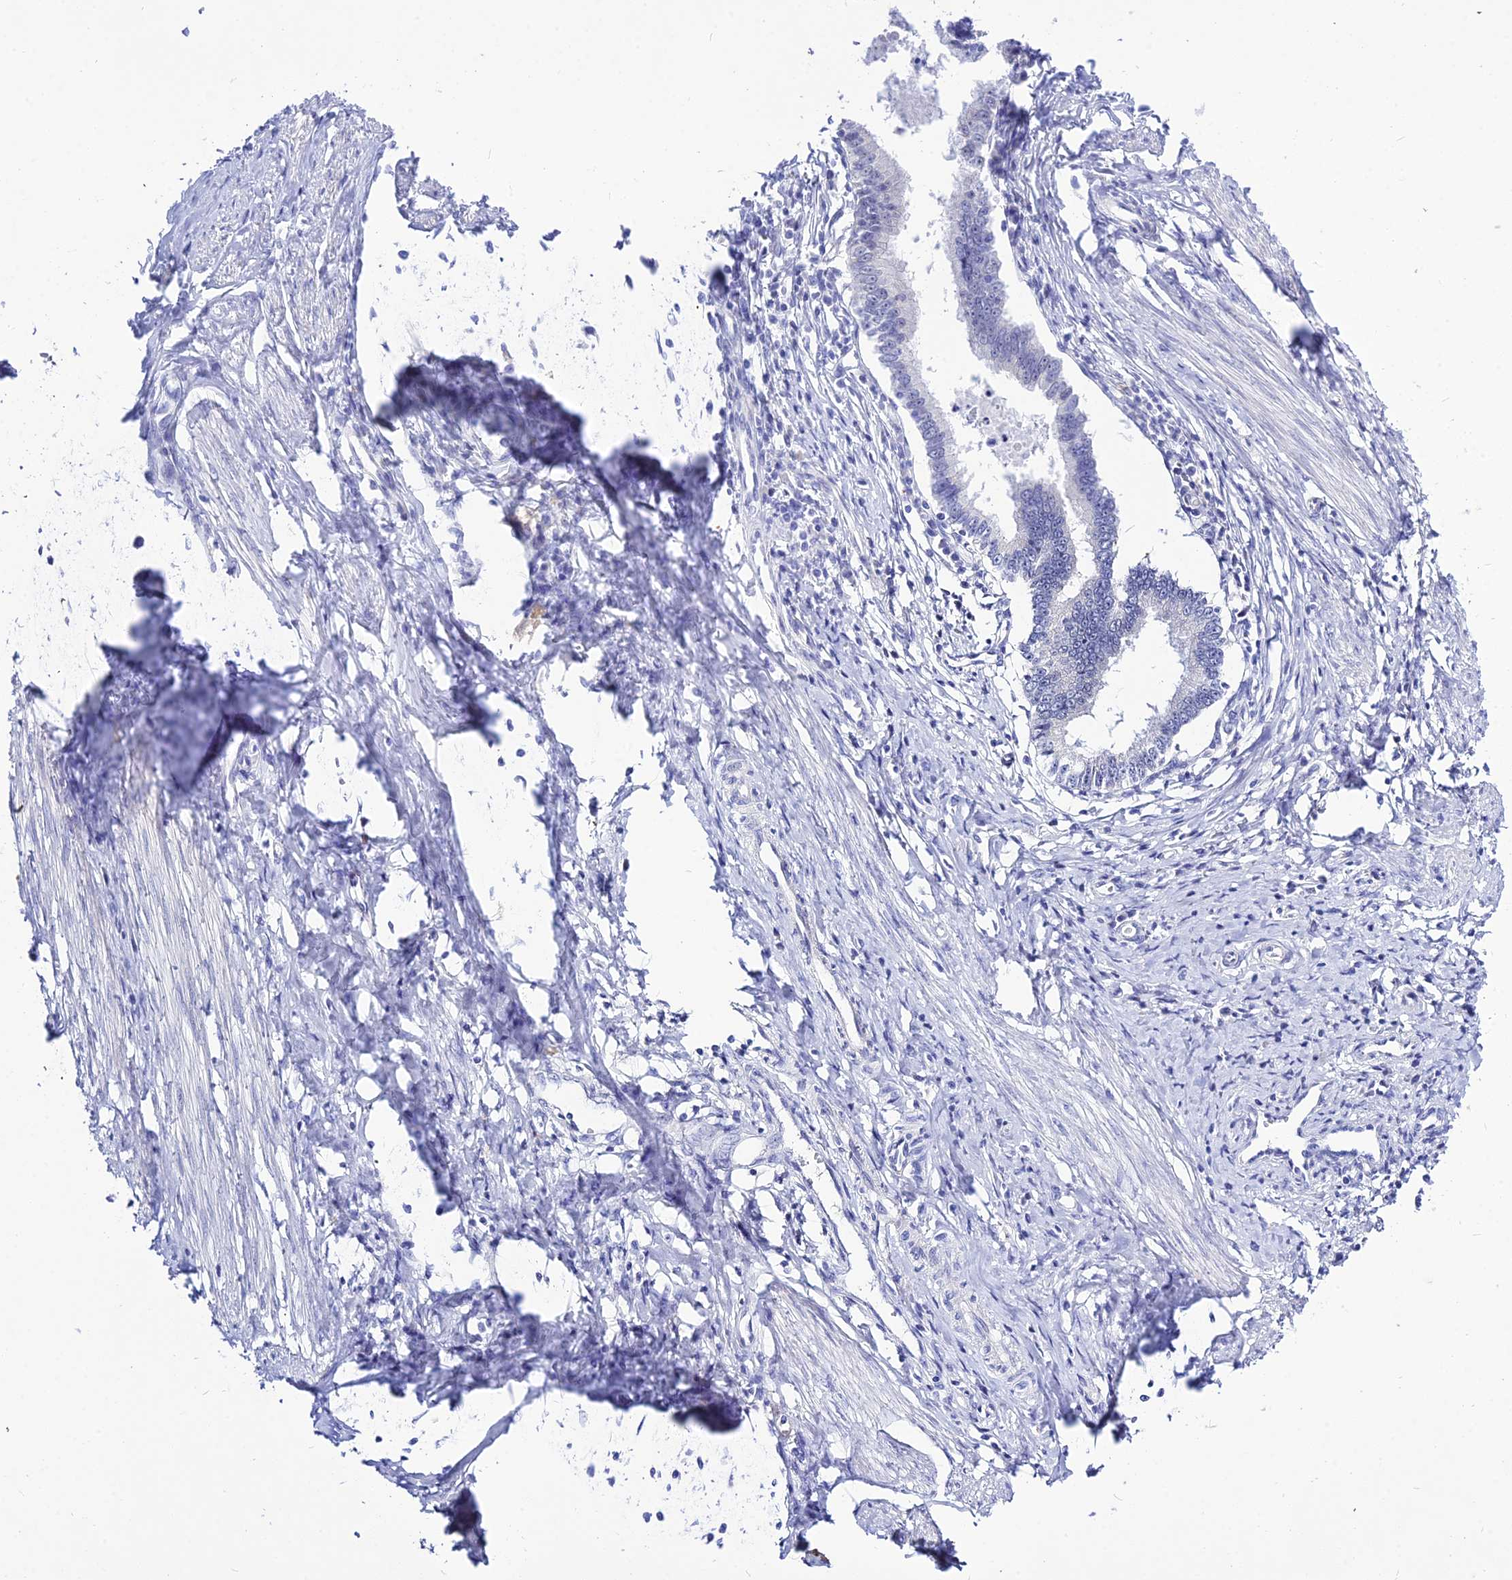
{"staining": {"intensity": "negative", "quantity": "none", "location": "none"}, "tissue": "cervical cancer", "cell_type": "Tumor cells", "image_type": "cancer", "snomed": [{"axis": "morphology", "description": "Adenocarcinoma, NOS"}, {"axis": "topography", "description": "Cervix"}], "caption": "A high-resolution image shows immunohistochemistry staining of cervical cancer, which demonstrates no significant positivity in tumor cells. Brightfield microscopy of immunohistochemistry (IHC) stained with DAB (3,3'-diaminobenzidine) (brown) and hematoxylin (blue), captured at high magnification.", "gene": "DEFB107A", "patient": {"sex": "female", "age": 36}}